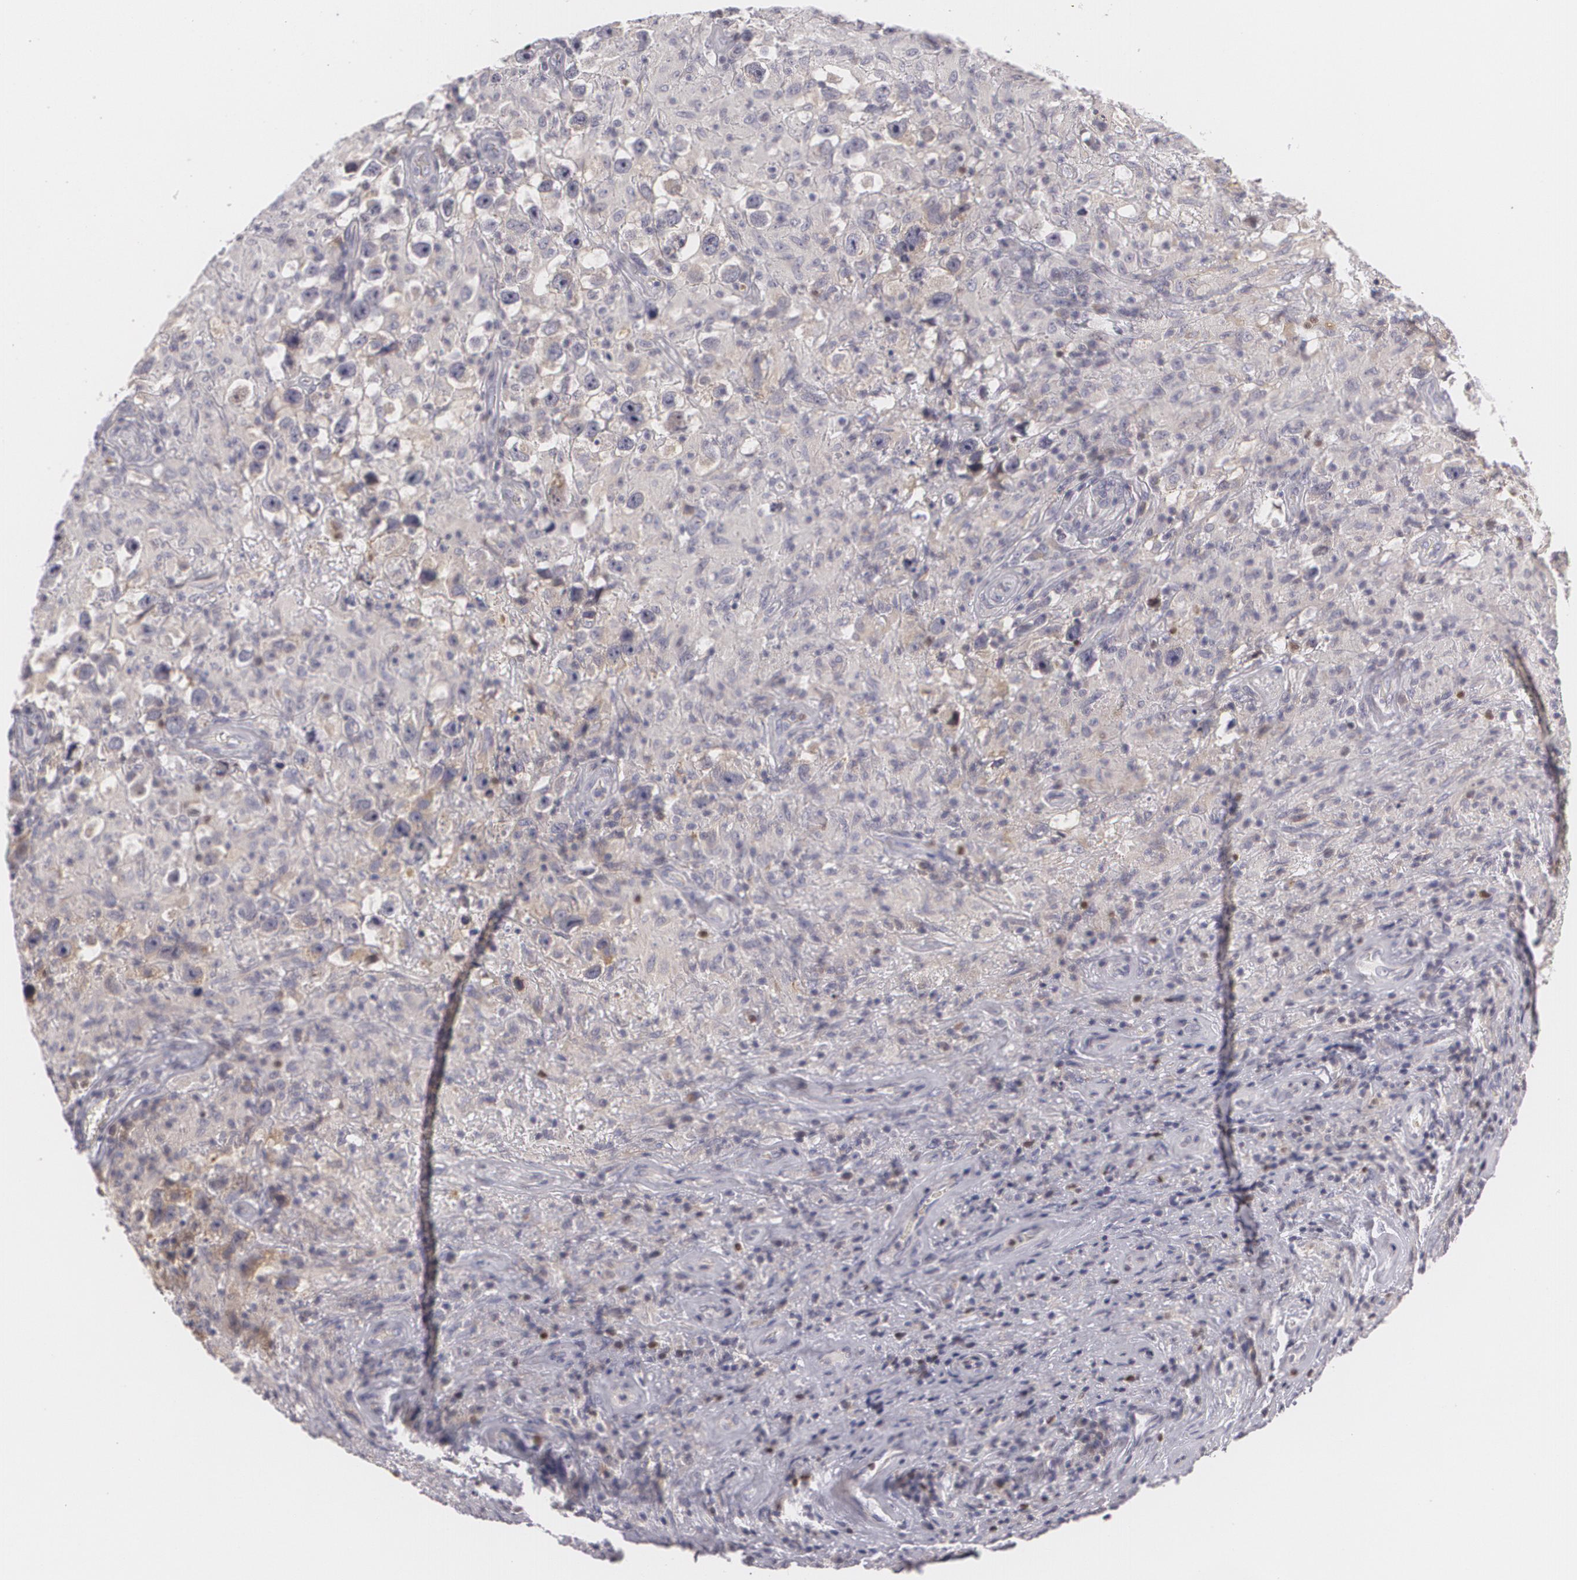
{"staining": {"intensity": "negative", "quantity": "none", "location": "none"}, "tissue": "testis cancer", "cell_type": "Tumor cells", "image_type": "cancer", "snomed": [{"axis": "morphology", "description": "Seminoma, NOS"}, {"axis": "topography", "description": "Testis"}], "caption": "Testis cancer stained for a protein using immunohistochemistry displays no expression tumor cells.", "gene": "ZBTB16", "patient": {"sex": "male", "age": 34}}